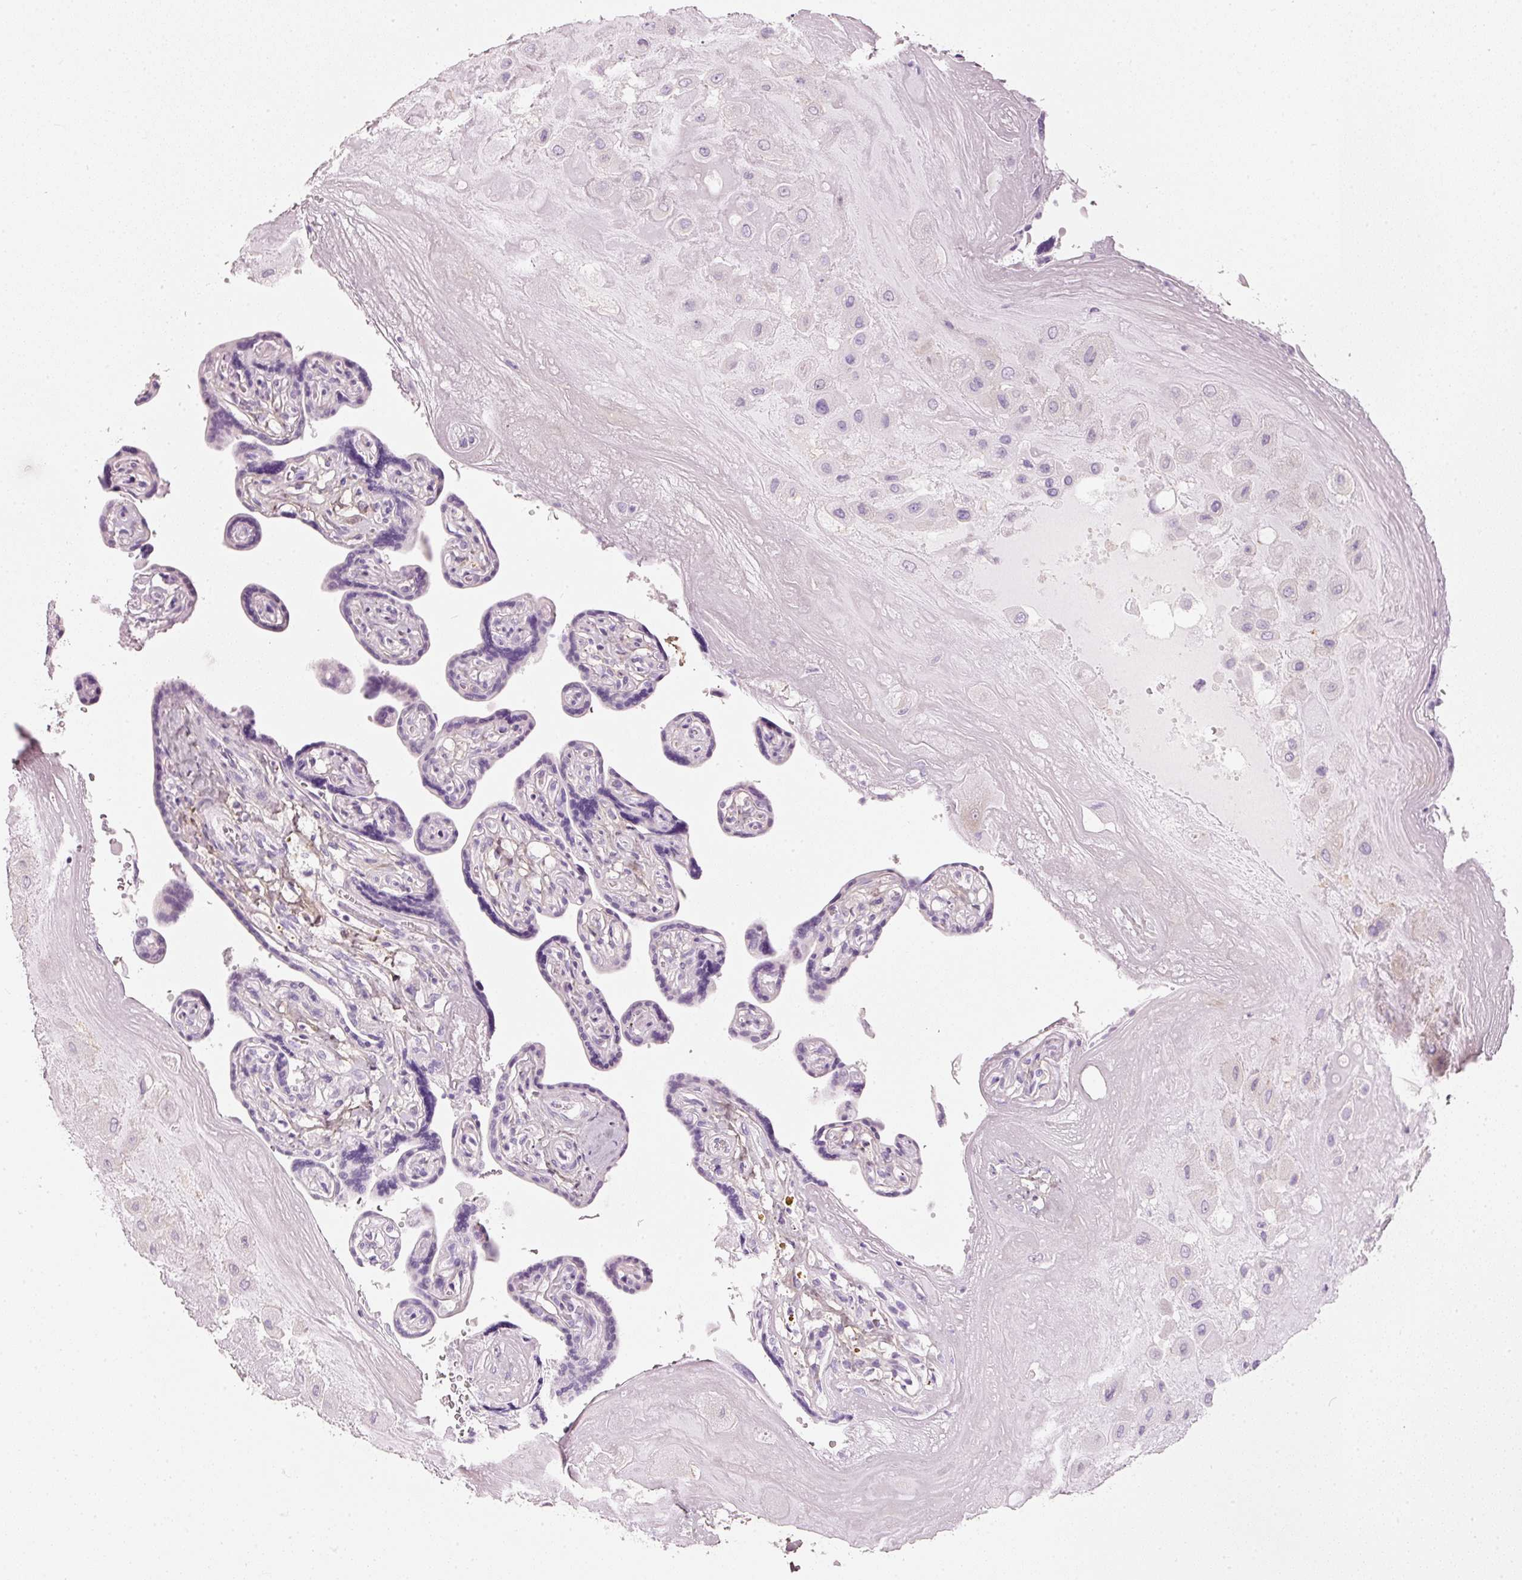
{"staining": {"intensity": "negative", "quantity": "none", "location": "none"}, "tissue": "placenta", "cell_type": "Decidual cells", "image_type": "normal", "snomed": [{"axis": "morphology", "description": "Normal tissue, NOS"}, {"axis": "topography", "description": "Placenta"}], "caption": "Decidual cells show no significant staining in unremarkable placenta. (DAB (3,3'-diaminobenzidine) immunohistochemistry visualized using brightfield microscopy, high magnification).", "gene": "PDXDC1", "patient": {"sex": "female", "age": 32}}